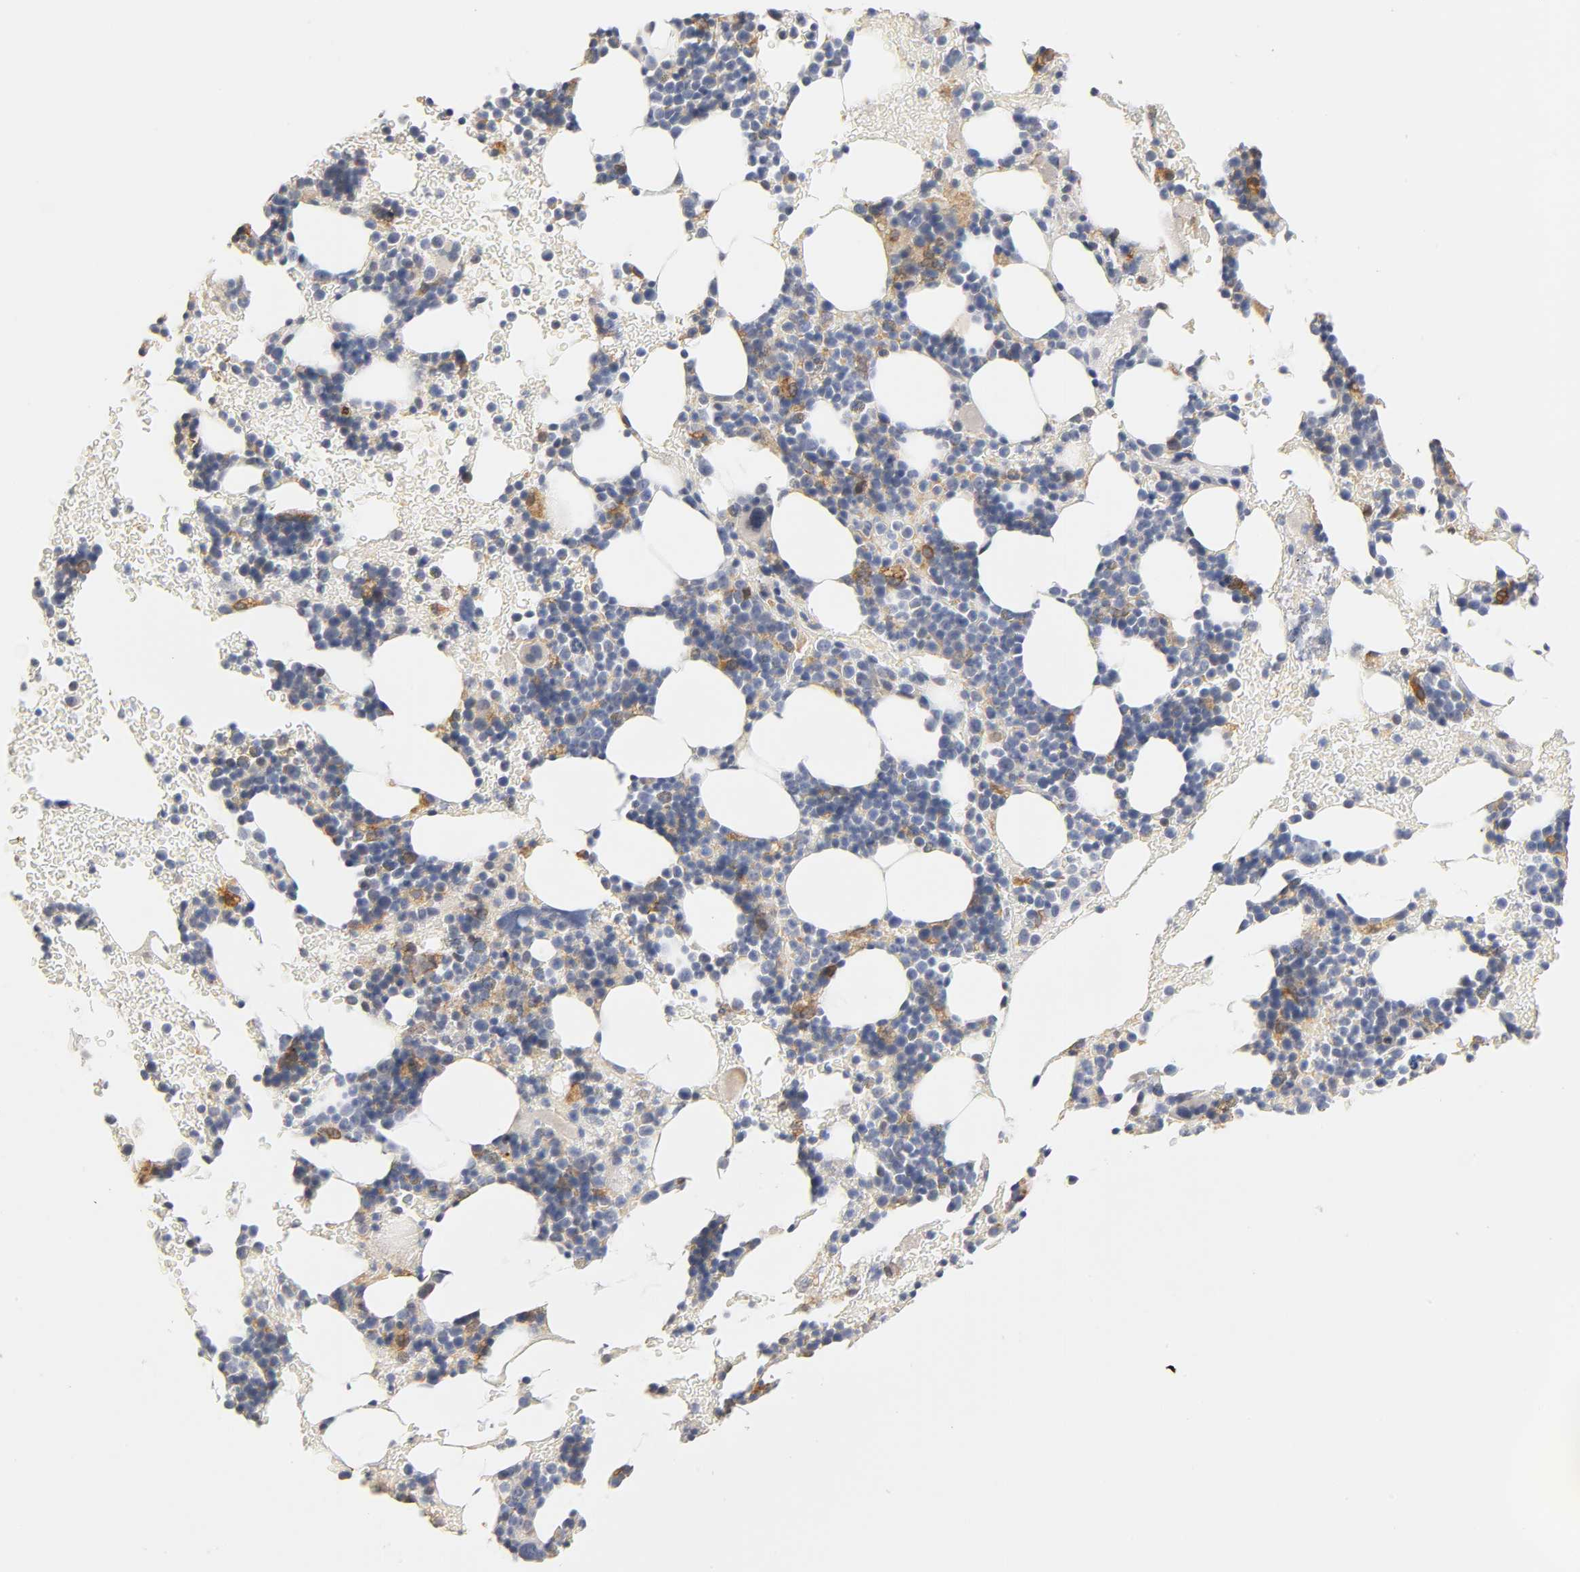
{"staining": {"intensity": "moderate", "quantity": "25%-75%", "location": "cytoplasmic/membranous"}, "tissue": "bone marrow", "cell_type": "Hematopoietic cells", "image_type": "normal", "snomed": [{"axis": "morphology", "description": "Normal tissue, NOS"}, {"axis": "topography", "description": "Bone marrow"}], "caption": "There is medium levels of moderate cytoplasmic/membranous expression in hematopoietic cells of normal bone marrow, as demonstrated by immunohistochemical staining (brown color).", "gene": "OVOL1", "patient": {"sex": "male", "age": 17}}